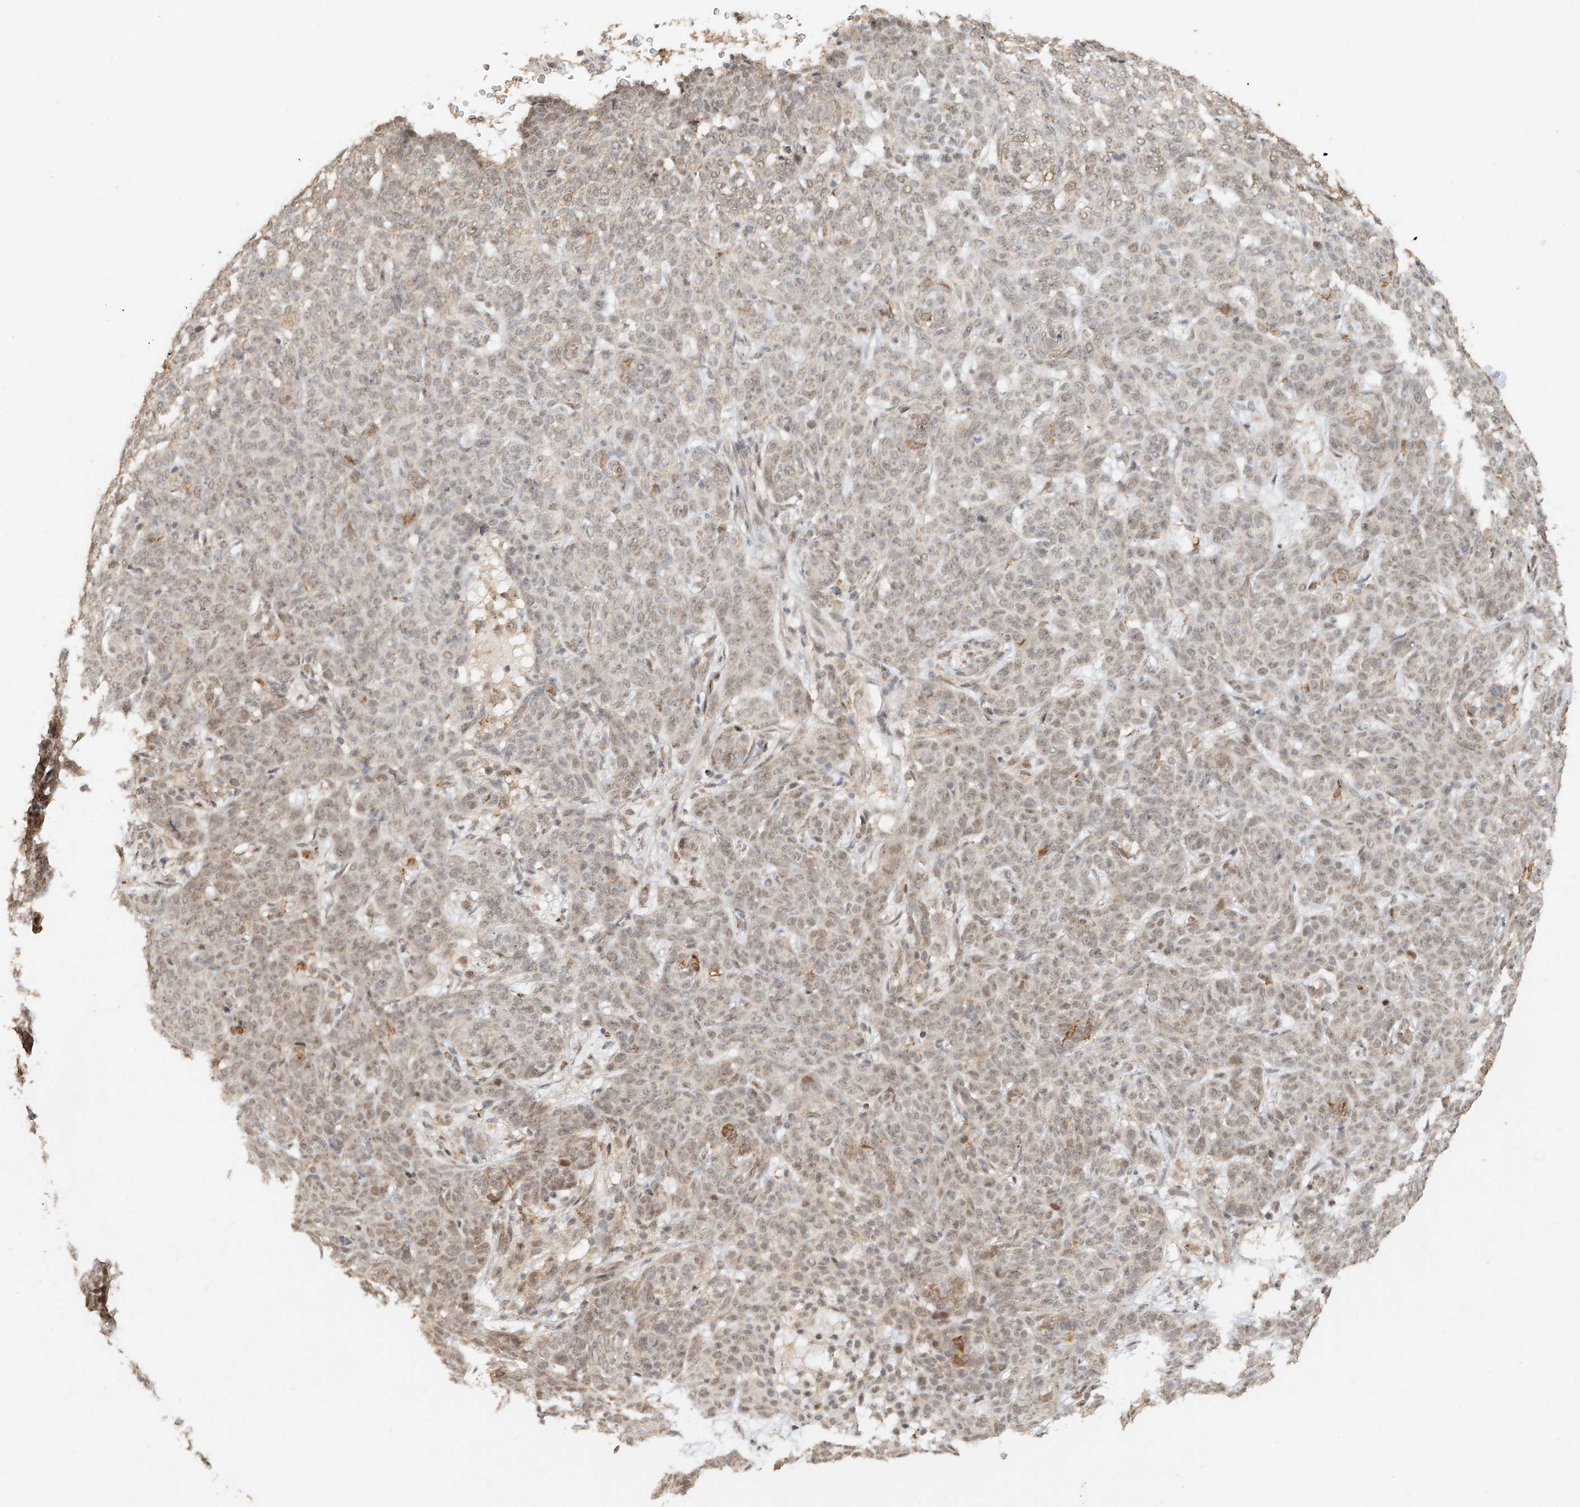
{"staining": {"intensity": "weak", "quantity": "25%-75%", "location": "cytoplasmic/membranous,nuclear"}, "tissue": "skin cancer", "cell_type": "Tumor cells", "image_type": "cancer", "snomed": [{"axis": "morphology", "description": "Basal cell carcinoma"}, {"axis": "topography", "description": "Skin"}], "caption": "Skin cancer (basal cell carcinoma) was stained to show a protein in brown. There is low levels of weak cytoplasmic/membranous and nuclear staining in about 25%-75% of tumor cells.", "gene": "CXorf58", "patient": {"sex": "male", "age": 85}}